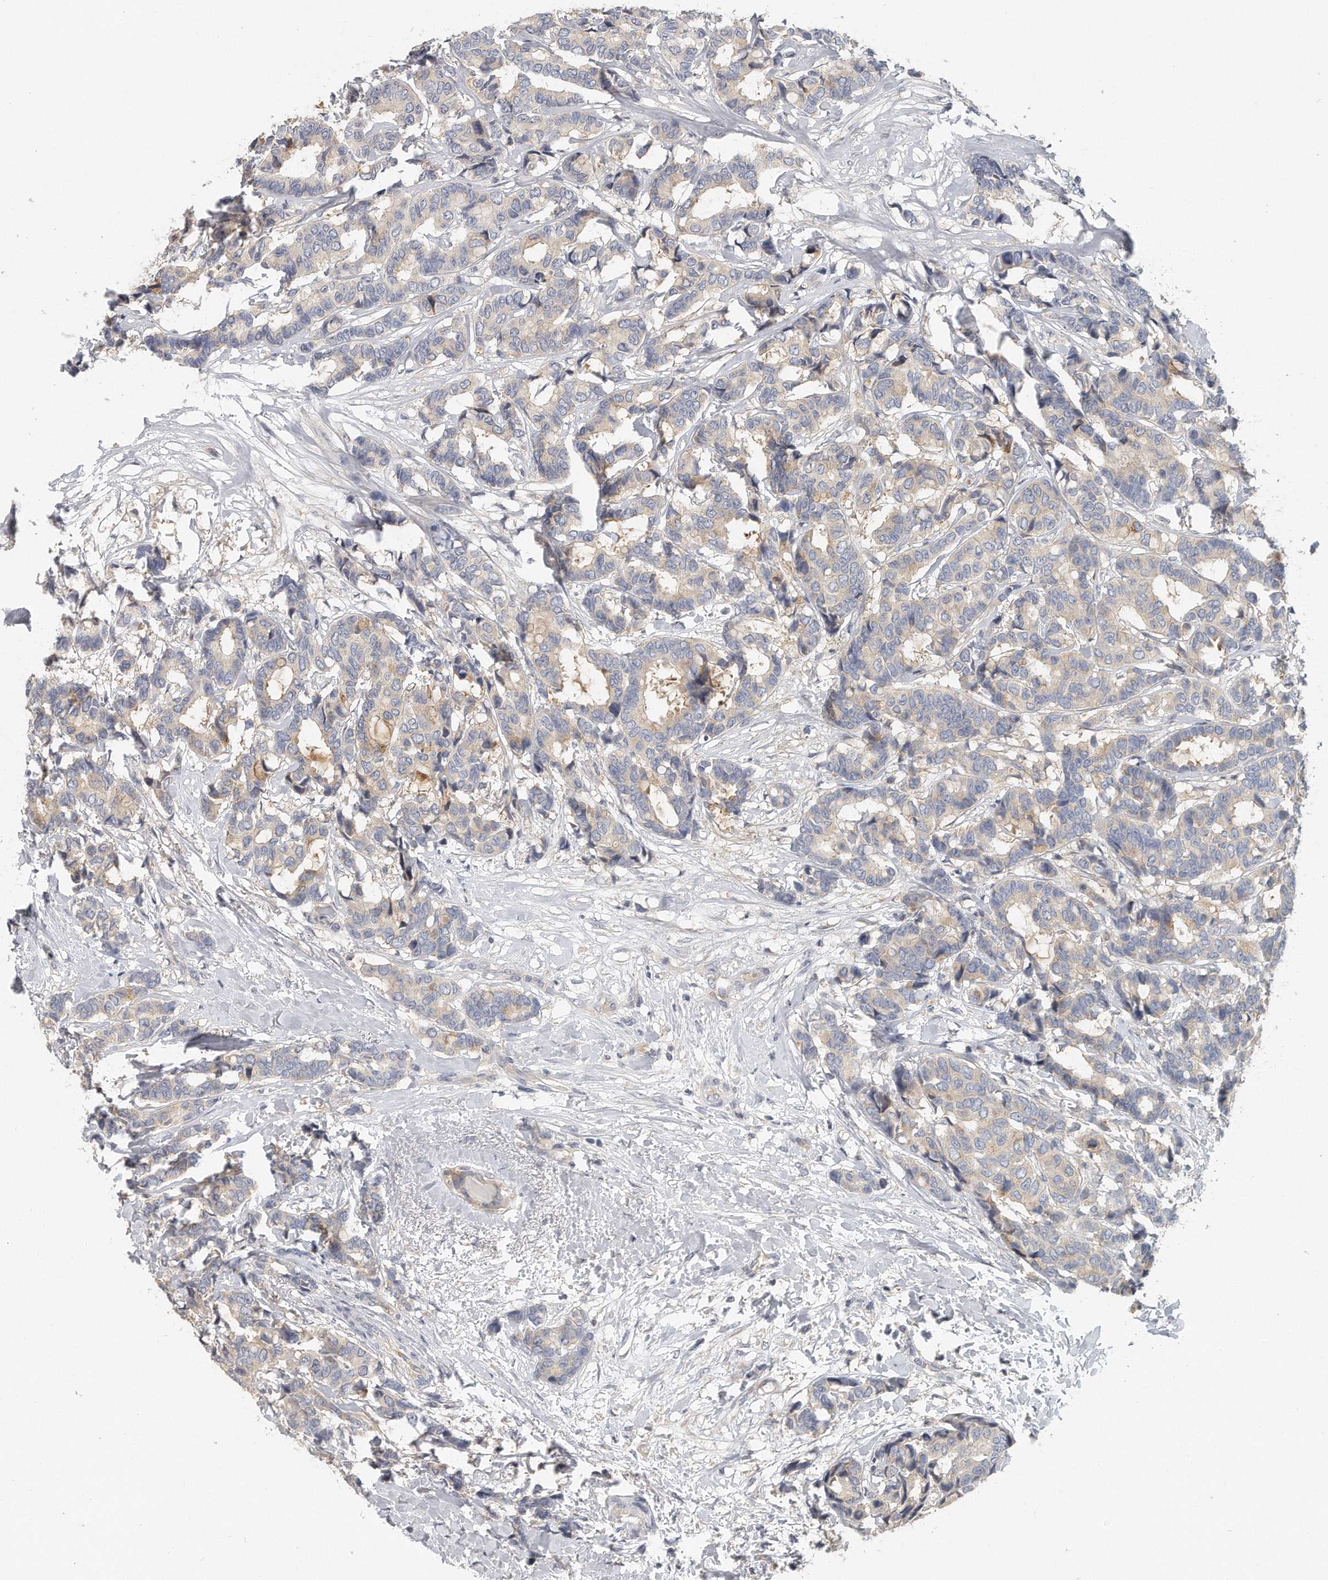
{"staining": {"intensity": "weak", "quantity": "<25%", "location": "cytoplasmic/membranous"}, "tissue": "breast cancer", "cell_type": "Tumor cells", "image_type": "cancer", "snomed": [{"axis": "morphology", "description": "Duct carcinoma"}, {"axis": "topography", "description": "Breast"}], "caption": "This is an immunohistochemistry image of human breast cancer (invasive ductal carcinoma). There is no positivity in tumor cells.", "gene": "EIF3I", "patient": {"sex": "female", "age": 87}}